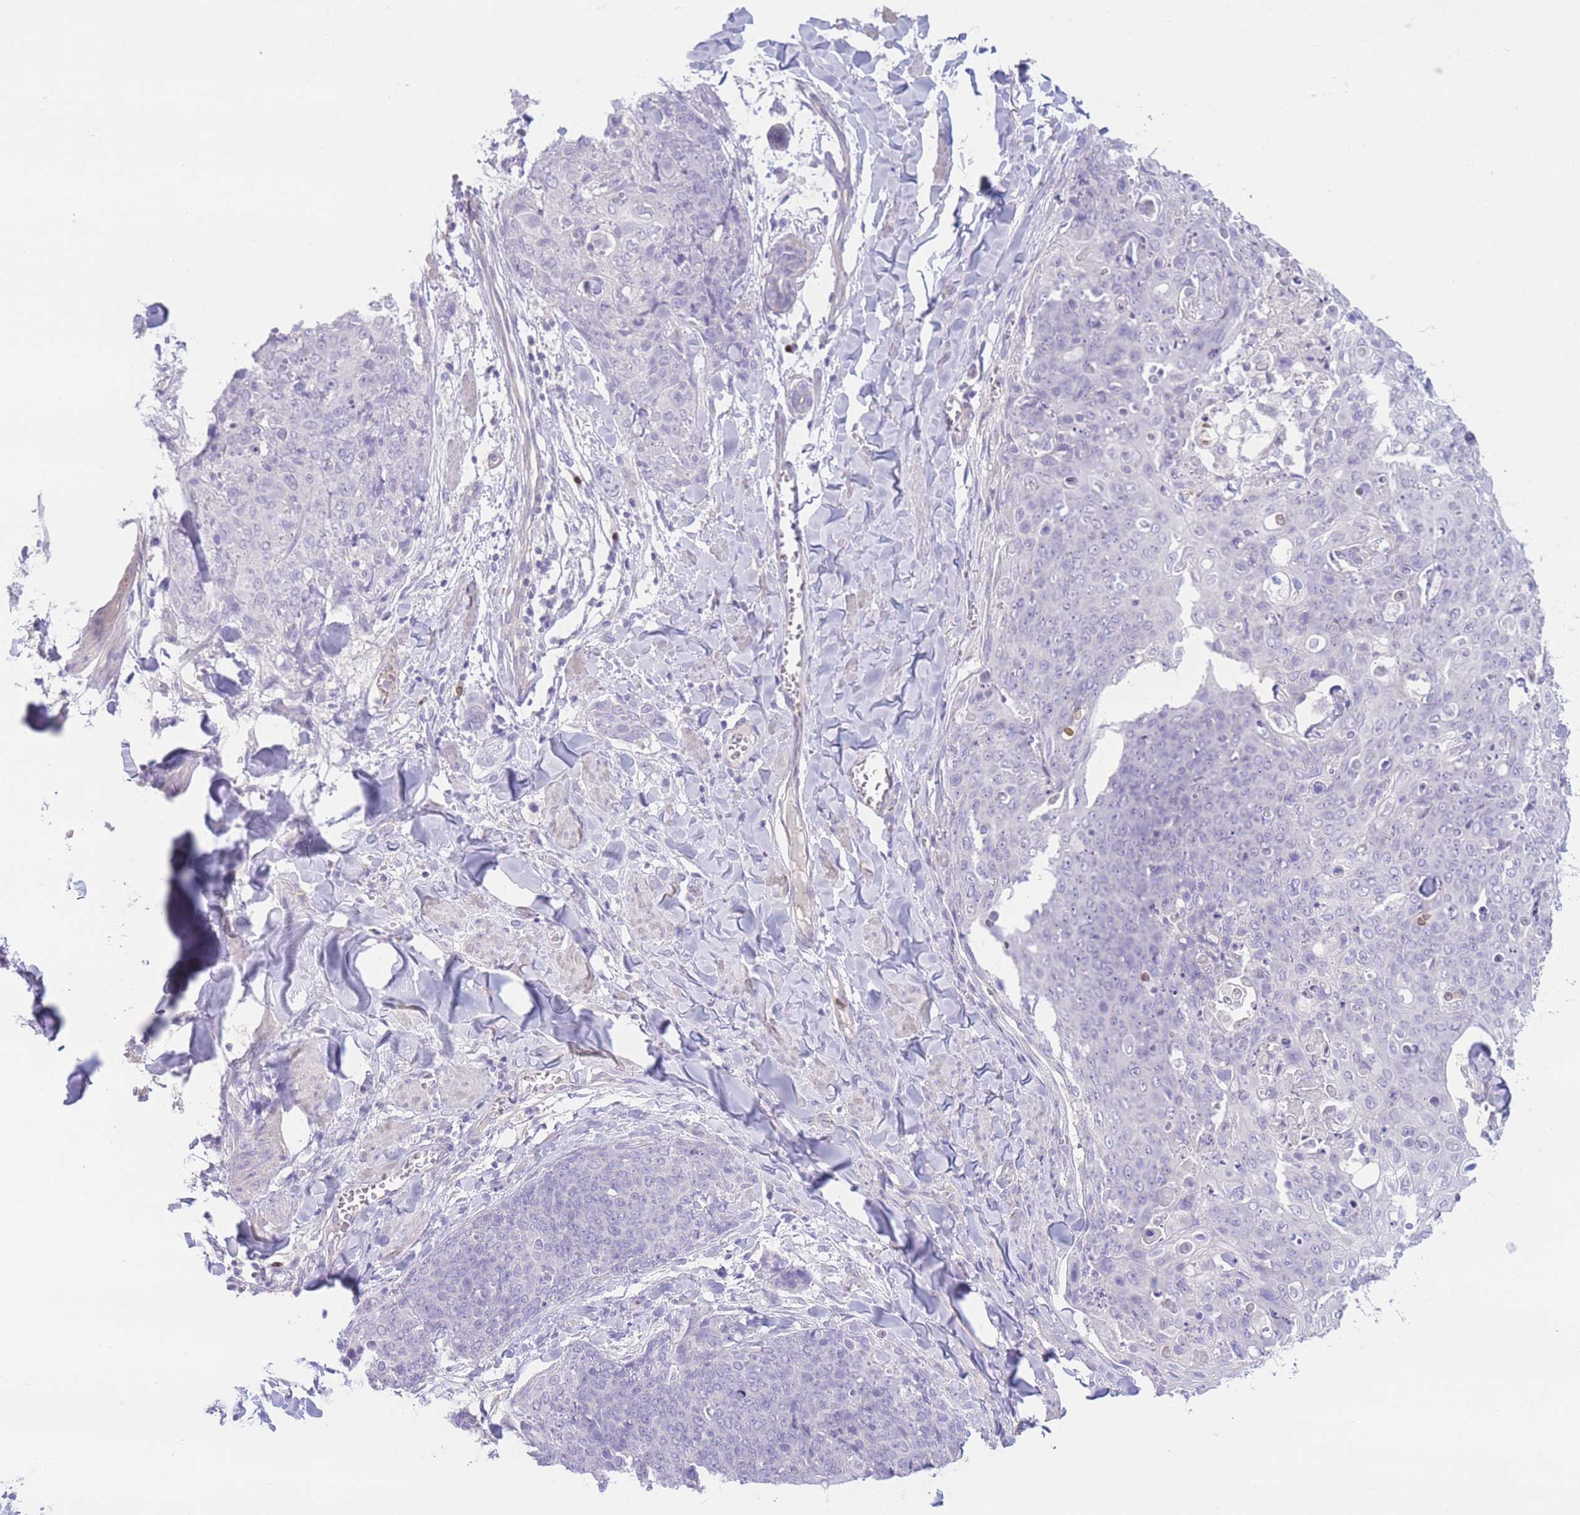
{"staining": {"intensity": "negative", "quantity": "none", "location": "none"}, "tissue": "skin cancer", "cell_type": "Tumor cells", "image_type": "cancer", "snomed": [{"axis": "morphology", "description": "Squamous cell carcinoma, NOS"}, {"axis": "topography", "description": "Skin"}, {"axis": "topography", "description": "Vulva"}], "caption": "The immunohistochemistry micrograph has no significant staining in tumor cells of squamous cell carcinoma (skin) tissue. Nuclei are stained in blue.", "gene": "BHLHA15", "patient": {"sex": "female", "age": 85}}